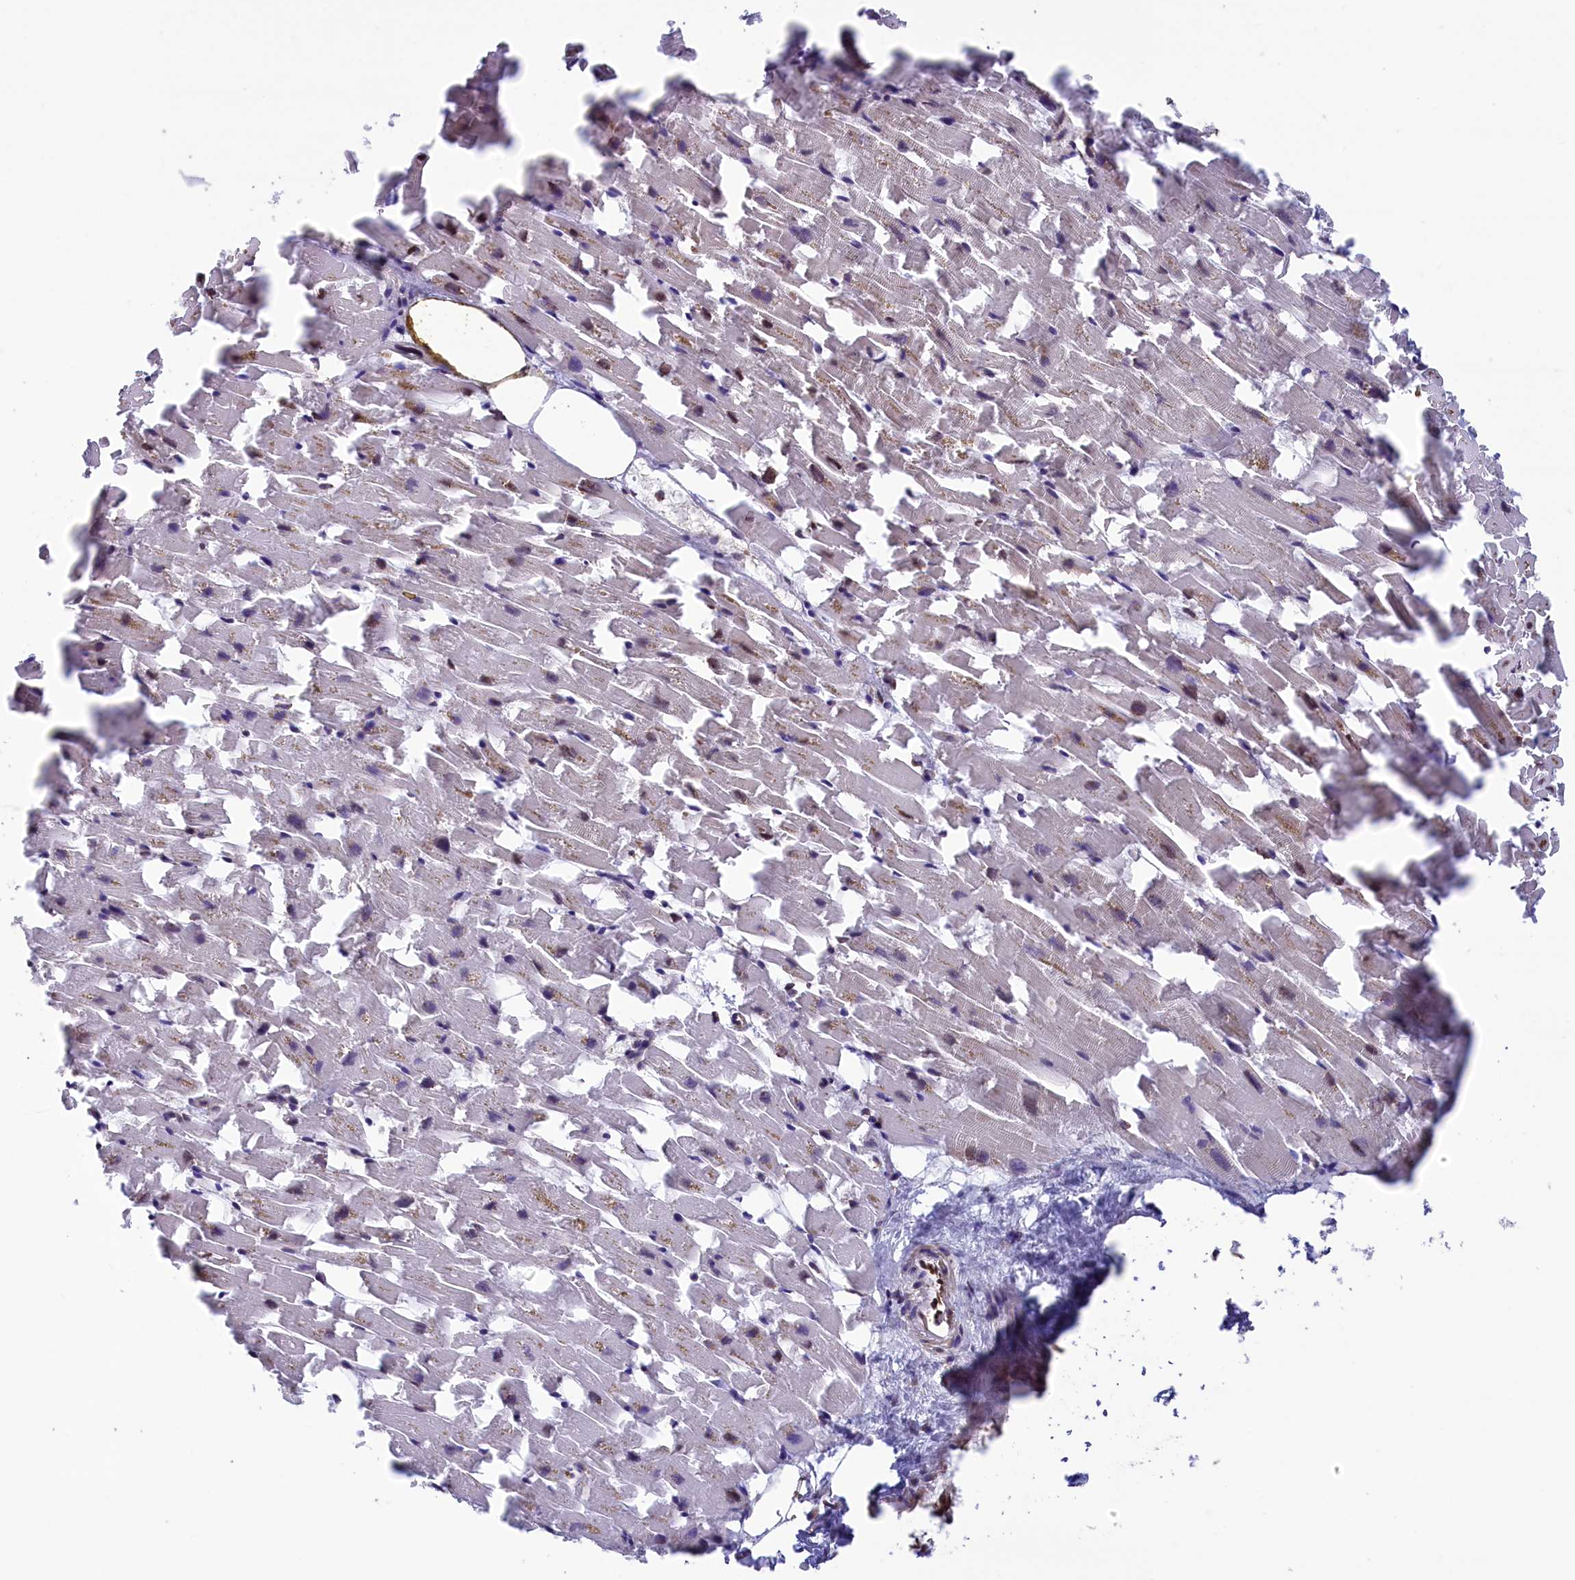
{"staining": {"intensity": "moderate", "quantity": "<25%", "location": "cytoplasmic/membranous"}, "tissue": "heart muscle", "cell_type": "Cardiomyocytes", "image_type": "normal", "snomed": [{"axis": "morphology", "description": "Normal tissue, NOS"}, {"axis": "topography", "description": "Heart"}], "caption": "Approximately <25% of cardiomyocytes in normal heart muscle show moderate cytoplasmic/membranous protein expression as visualized by brown immunohistochemical staining.", "gene": "GATB", "patient": {"sex": "female", "age": 64}}